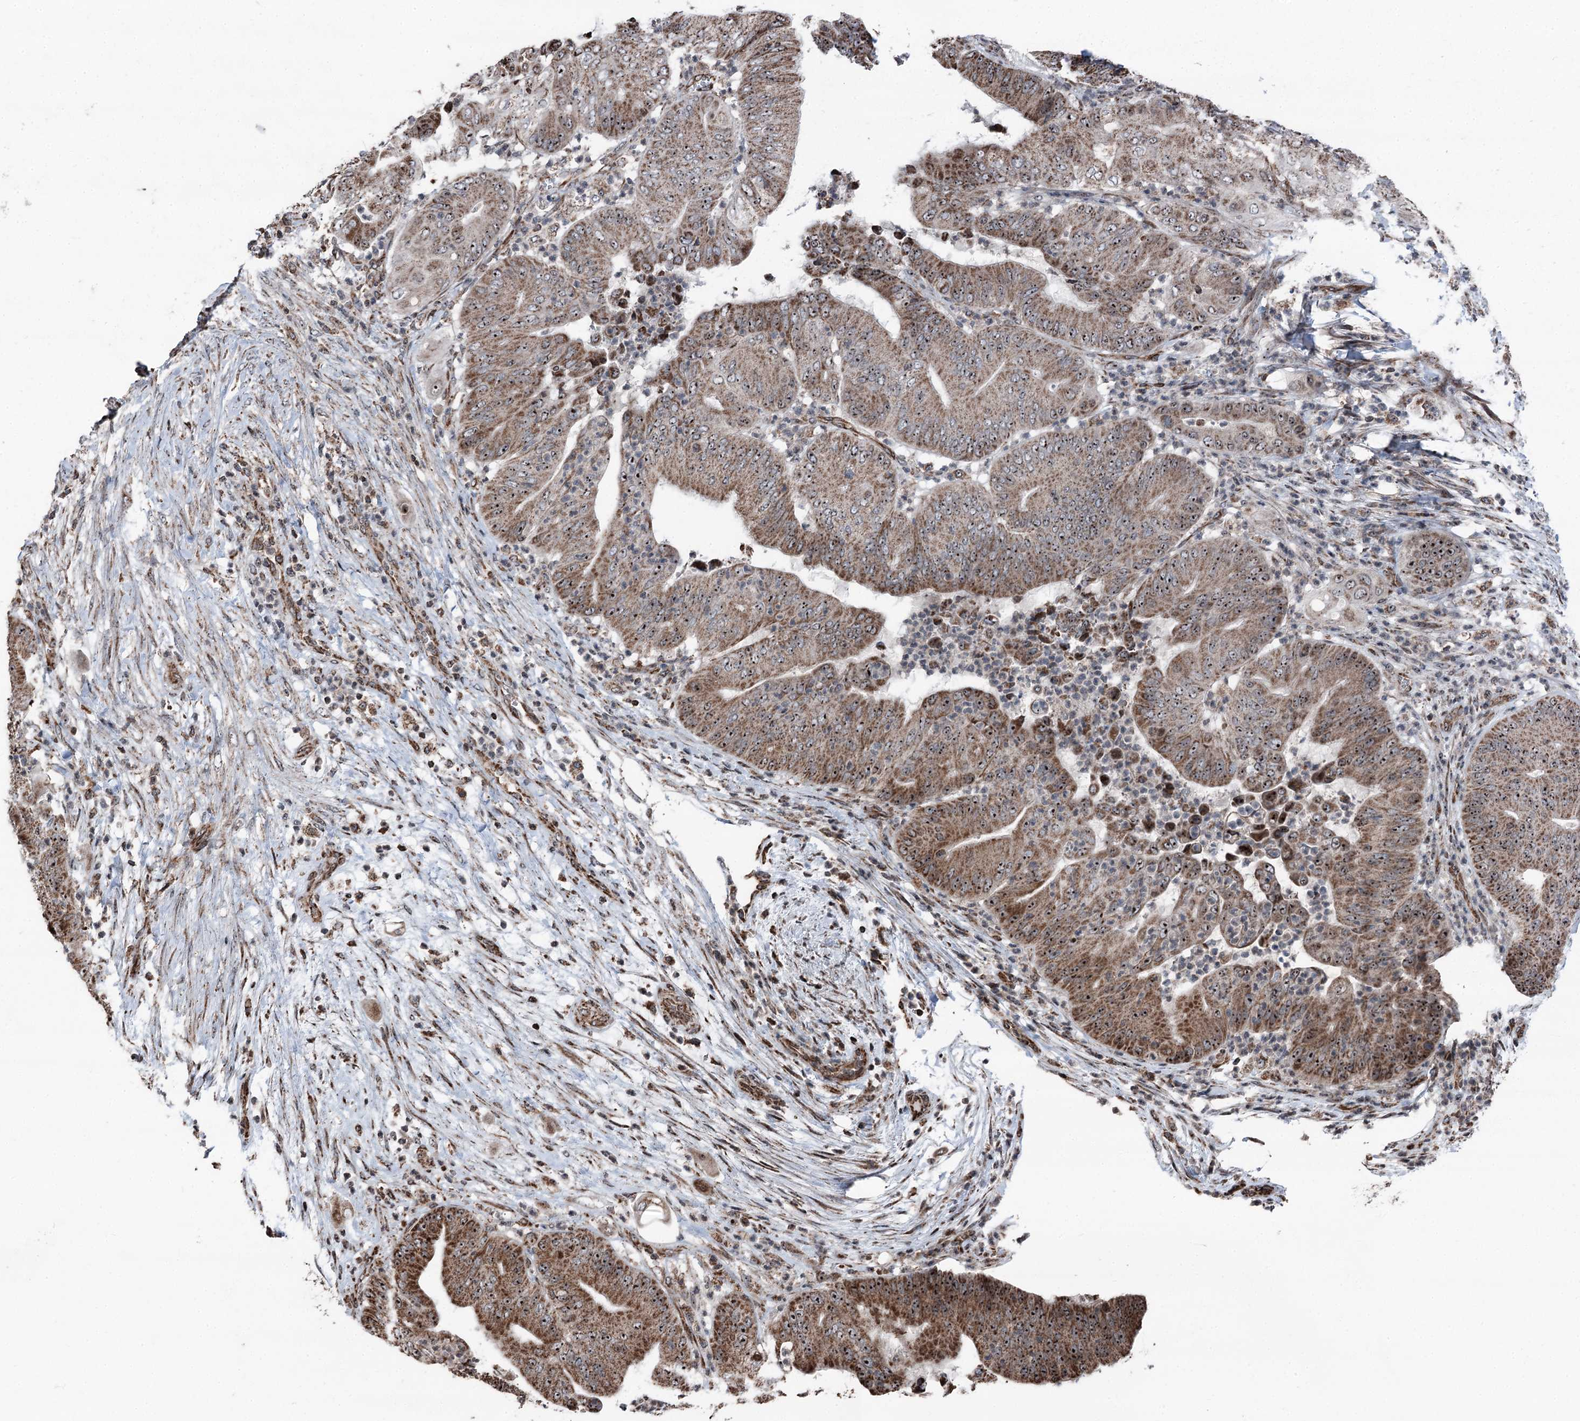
{"staining": {"intensity": "strong", "quantity": ">75%", "location": "cytoplasmic/membranous,nuclear"}, "tissue": "pancreatic cancer", "cell_type": "Tumor cells", "image_type": "cancer", "snomed": [{"axis": "morphology", "description": "Adenocarcinoma, NOS"}, {"axis": "topography", "description": "Pancreas"}], "caption": "Protein expression analysis of human adenocarcinoma (pancreatic) reveals strong cytoplasmic/membranous and nuclear staining in approximately >75% of tumor cells.", "gene": "STEEP1", "patient": {"sex": "female", "age": 77}}